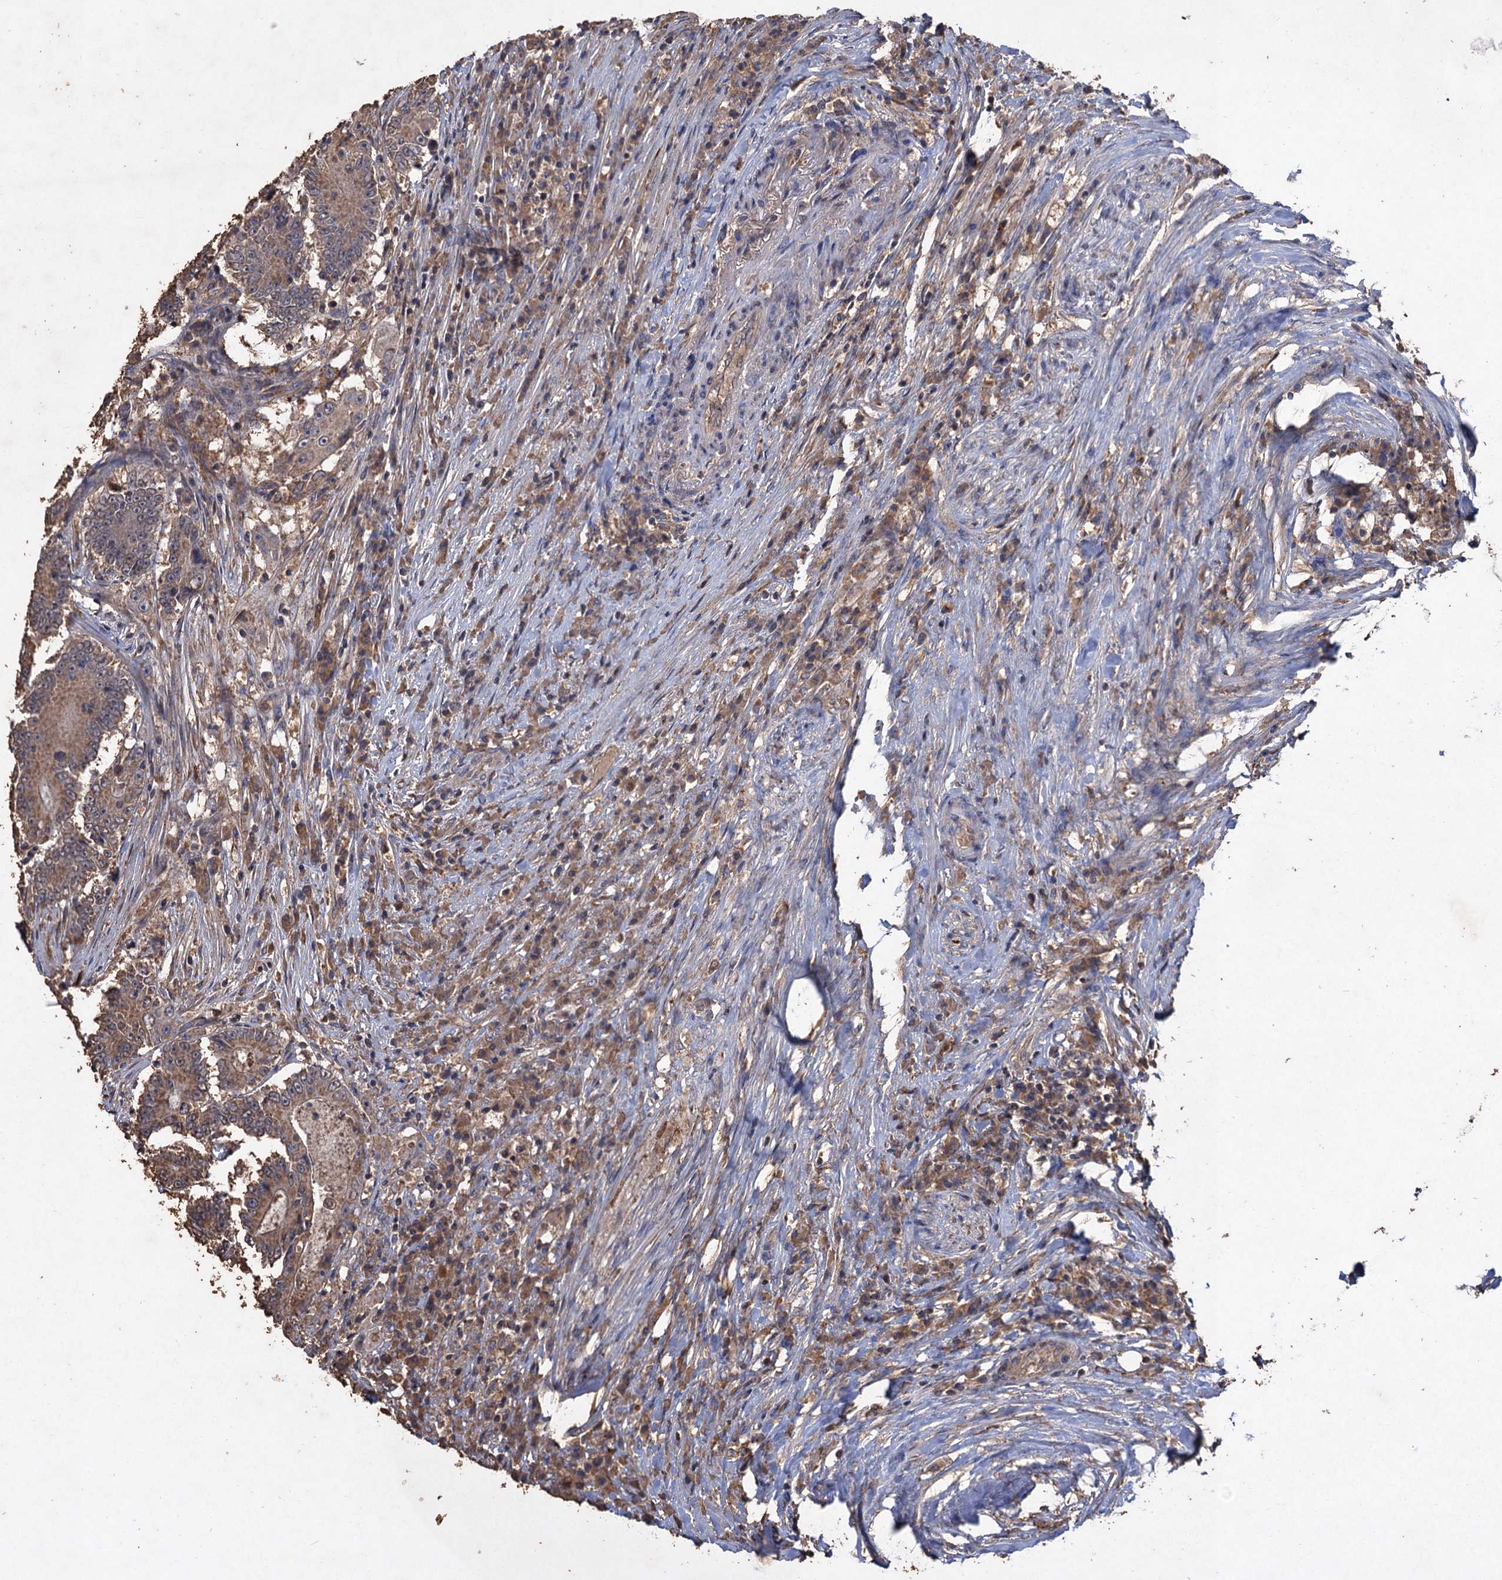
{"staining": {"intensity": "weak", "quantity": ">75%", "location": "cytoplasmic/membranous"}, "tissue": "colorectal cancer", "cell_type": "Tumor cells", "image_type": "cancer", "snomed": [{"axis": "morphology", "description": "Adenocarcinoma, NOS"}, {"axis": "topography", "description": "Colon"}], "caption": "IHC of colorectal adenocarcinoma shows low levels of weak cytoplasmic/membranous positivity in approximately >75% of tumor cells. Nuclei are stained in blue.", "gene": "SCUBE3", "patient": {"sex": "male", "age": 83}}